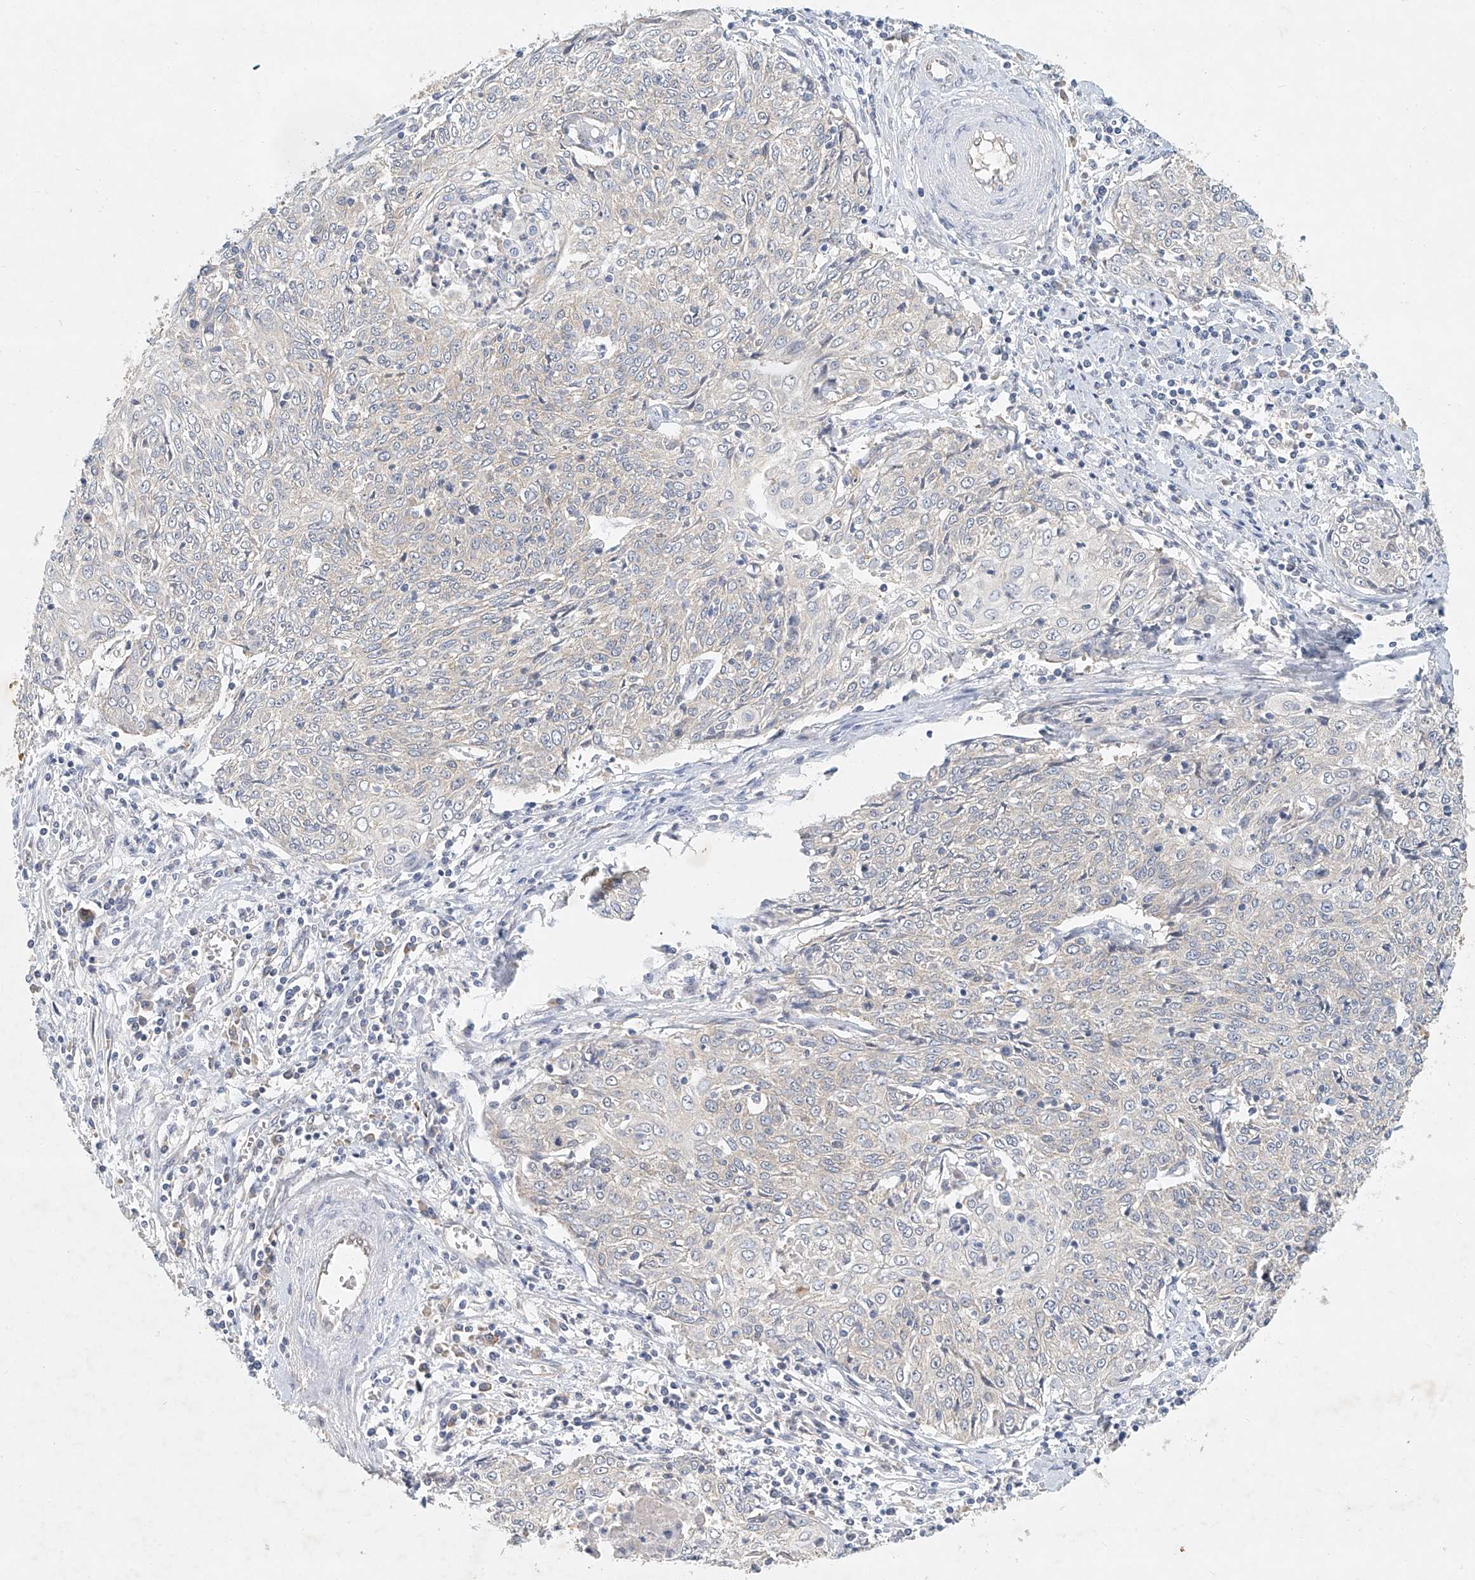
{"staining": {"intensity": "weak", "quantity": "<25%", "location": "cytoplasmic/membranous"}, "tissue": "cervical cancer", "cell_type": "Tumor cells", "image_type": "cancer", "snomed": [{"axis": "morphology", "description": "Squamous cell carcinoma, NOS"}, {"axis": "topography", "description": "Cervix"}], "caption": "A histopathology image of cervical cancer stained for a protein displays no brown staining in tumor cells.", "gene": "CARMIL1", "patient": {"sex": "female", "age": 48}}